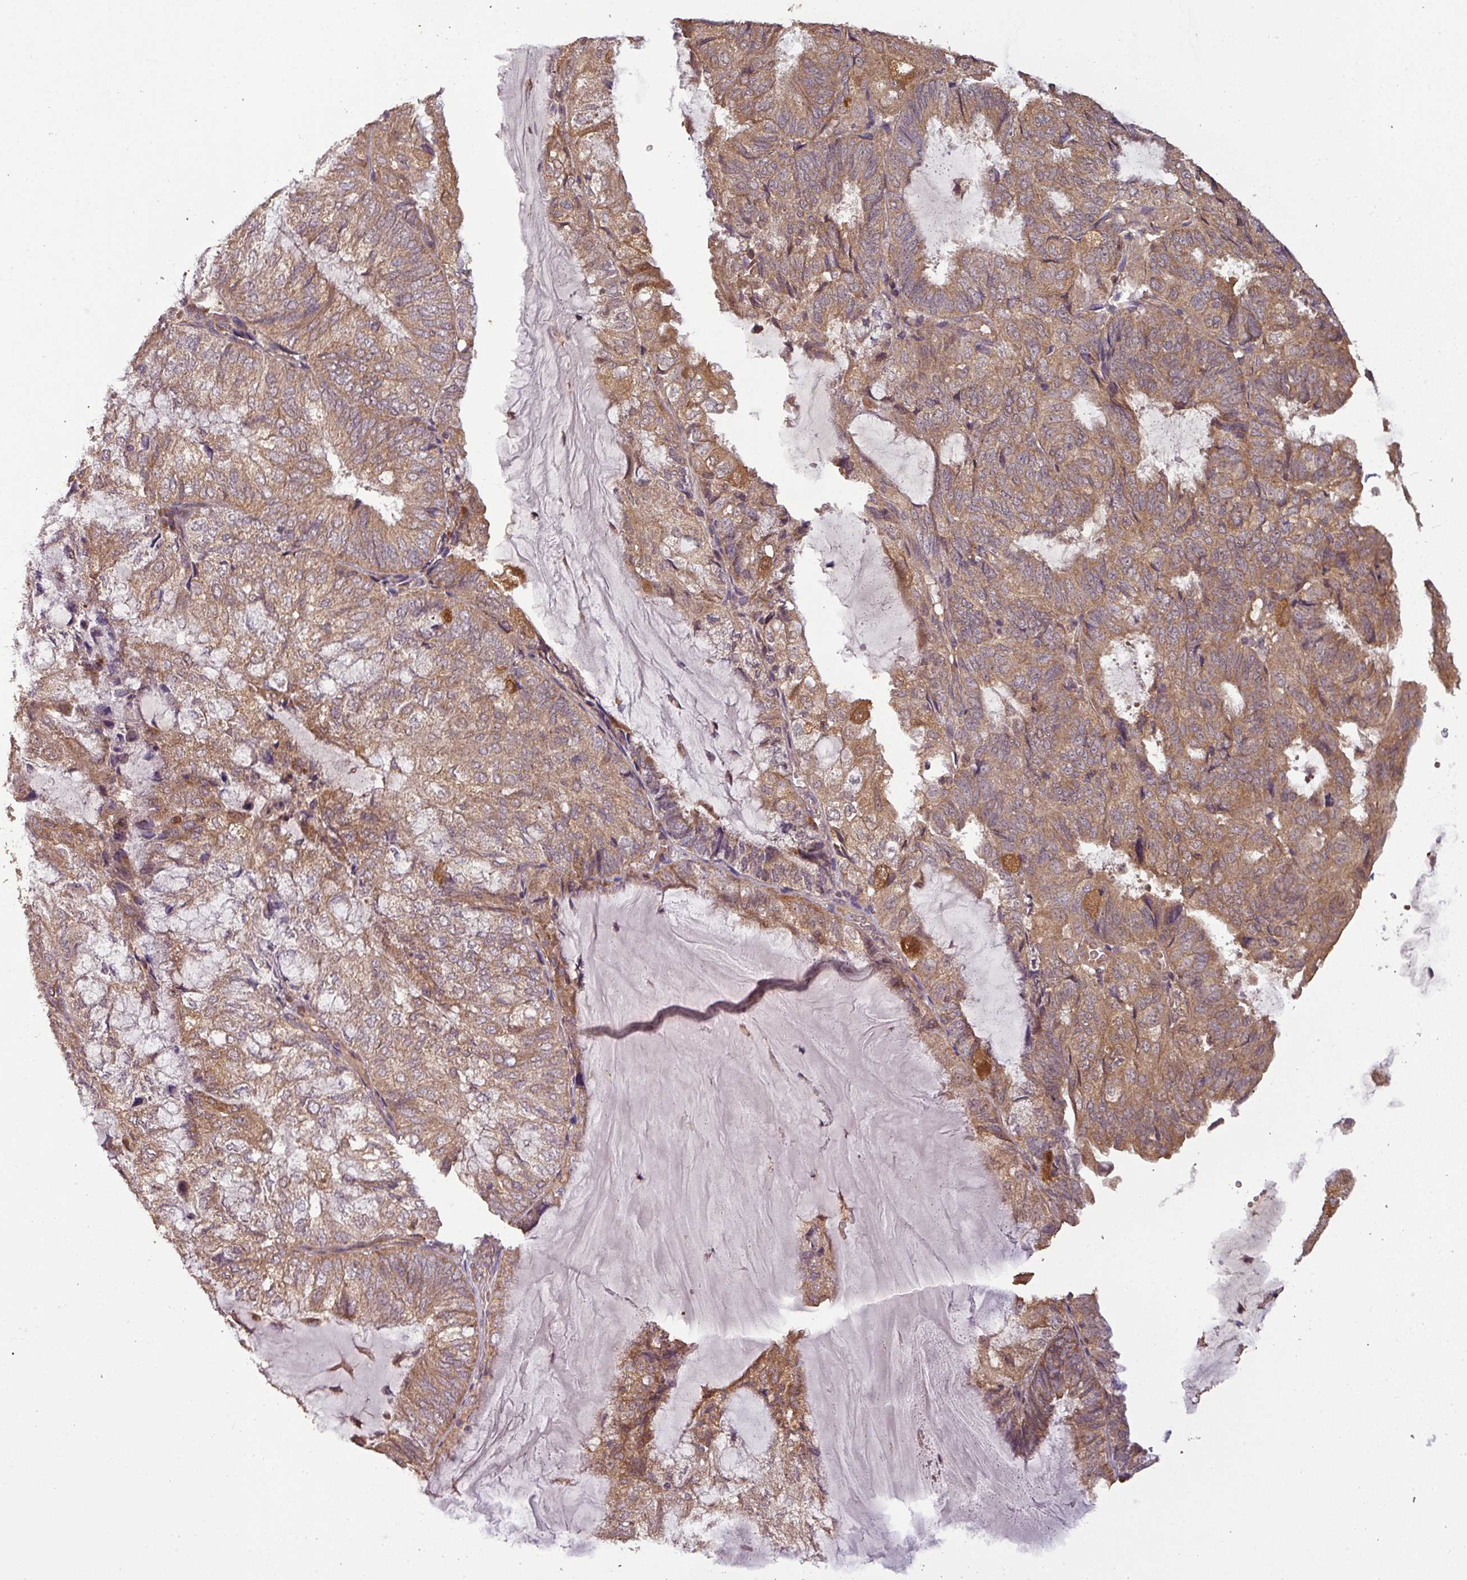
{"staining": {"intensity": "moderate", "quantity": ">75%", "location": "cytoplasmic/membranous"}, "tissue": "endometrial cancer", "cell_type": "Tumor cells", "image_type": "cancer", "snomed": [{"axis": "morphology", "description": "Adenocarcinoma, NOS"}, {"axis": "topography", "description": "Endometrium"}], "caption": "A brown stain labels moderate cytoplasmic/membranous staining of a protein in human endometrial adenocarcinoma tumor cells. The staining is performed using DAB (3,3'-diaminobenzidine) brown chromogen to label protein expression. The nuclei are counter-stained blue using hematoxylin.", "gene": "NT5C3A", "patient": {"sex": "female", "age": 81}}